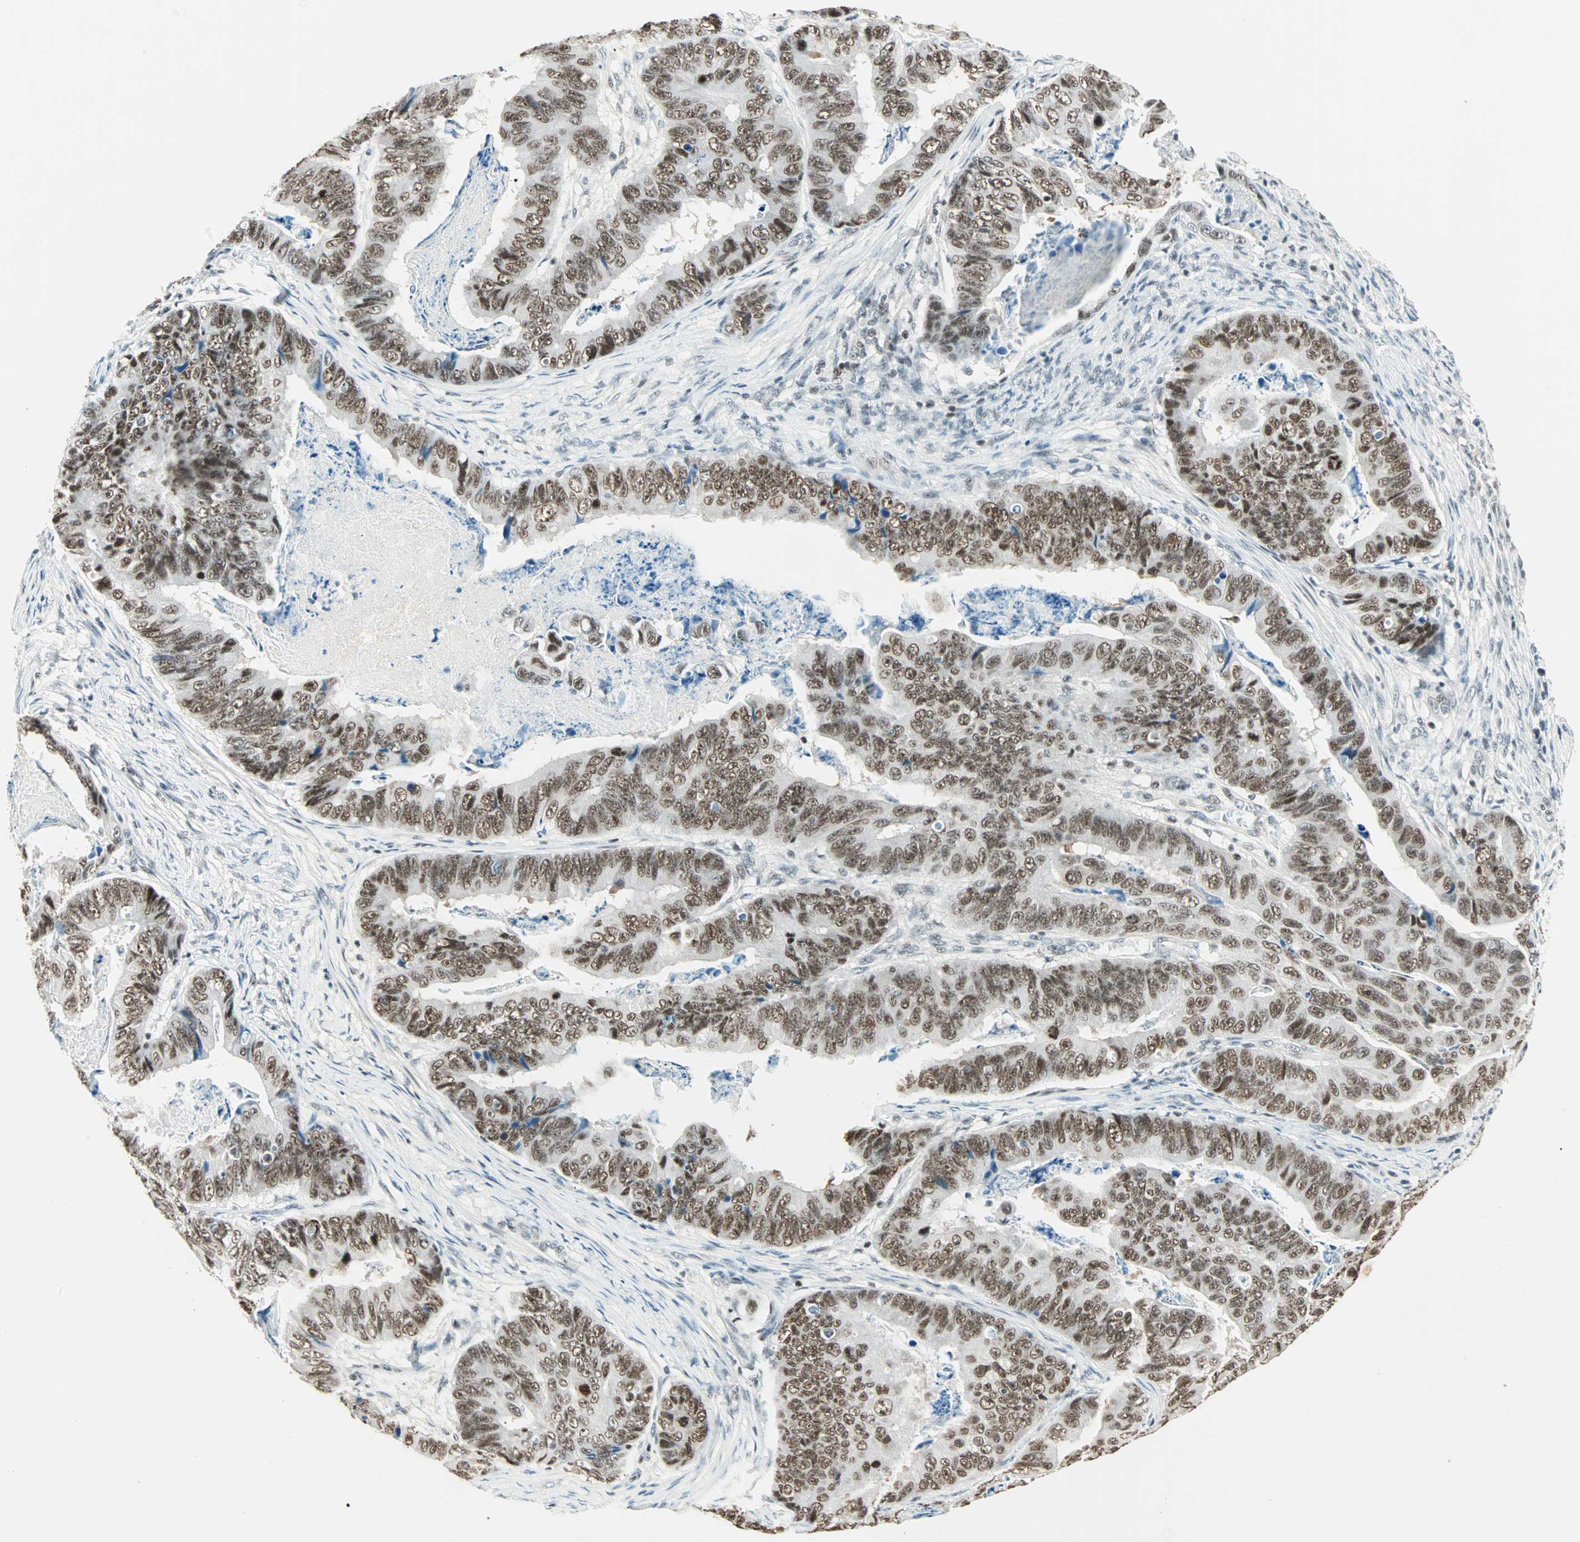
{"staining": {"intensity": "moderate", "quantity": ">75%", "location": "nuclear"}, "tissue": "stomach cancer", "cell_type": "Tumor cells", "image_type": "cancer", "snomed": [{"axis": "morphology", "description": "Adenocarcinoma, NOS"}, {"axis": "topography", "description": "Stomach, lower"}], "caption": "The image exhibits staining of stomach adenocarcinoma, revealing moderate nuclear protein expression (brown color) within tumor cells.", "gene": "SIN3A", "patient": {"sex": "male", "age": 77}}